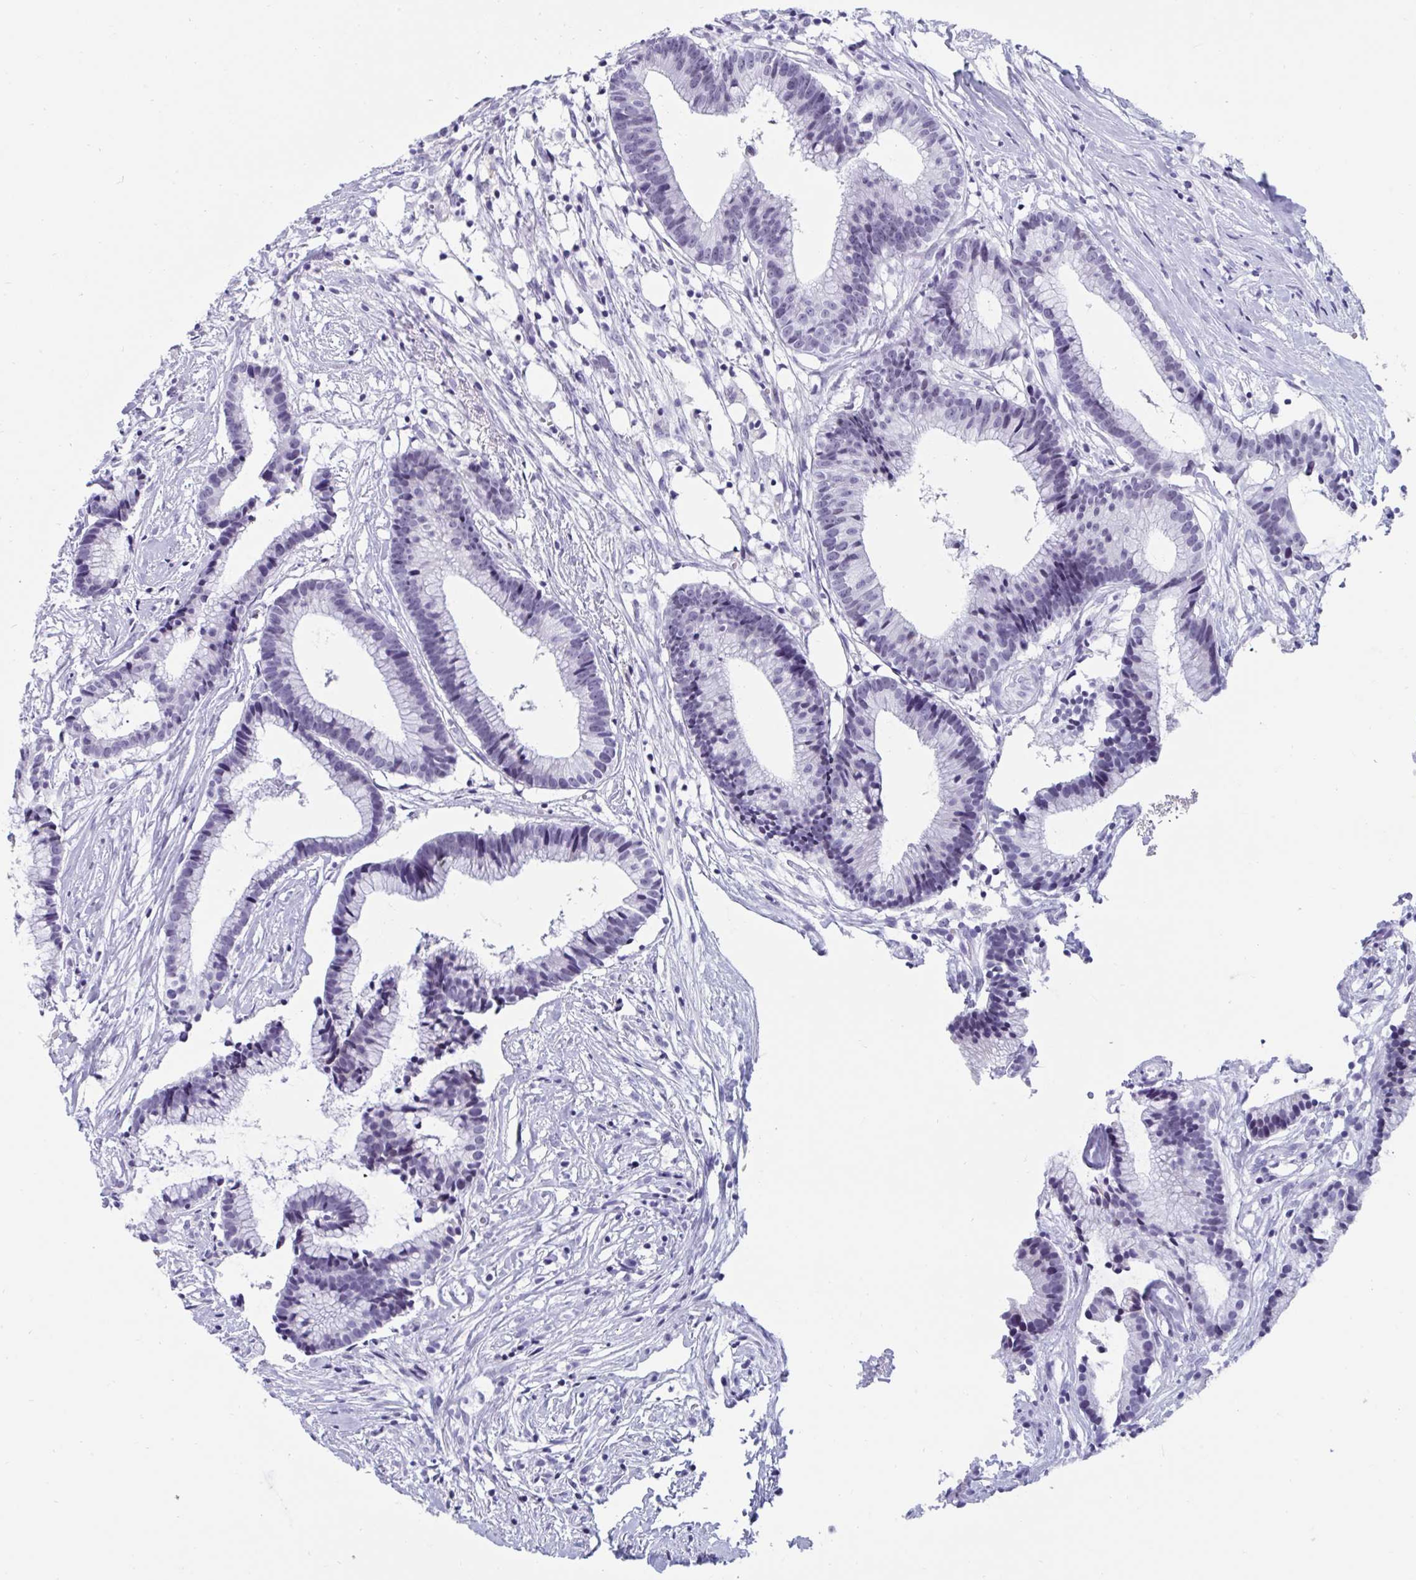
{"staining": {"intensity": "negative", "quantity": "none", "location": "none"}, "tissue": "colorectal cancer", "cell_type": "Tumor cells", "image_type": "cancer", "snomed": [{"axis": "morphology", "description": "Adenocarcinoma, NOS"}, {"axis": "topography", "description": "Colon"}], "caption": "This is an immunohistochemistry micrograph of colorectal adenocarcinoma. There is no expression in tumor cells.", "gene": "GKN2", "patient": {"sex": "female", "age": 78}}